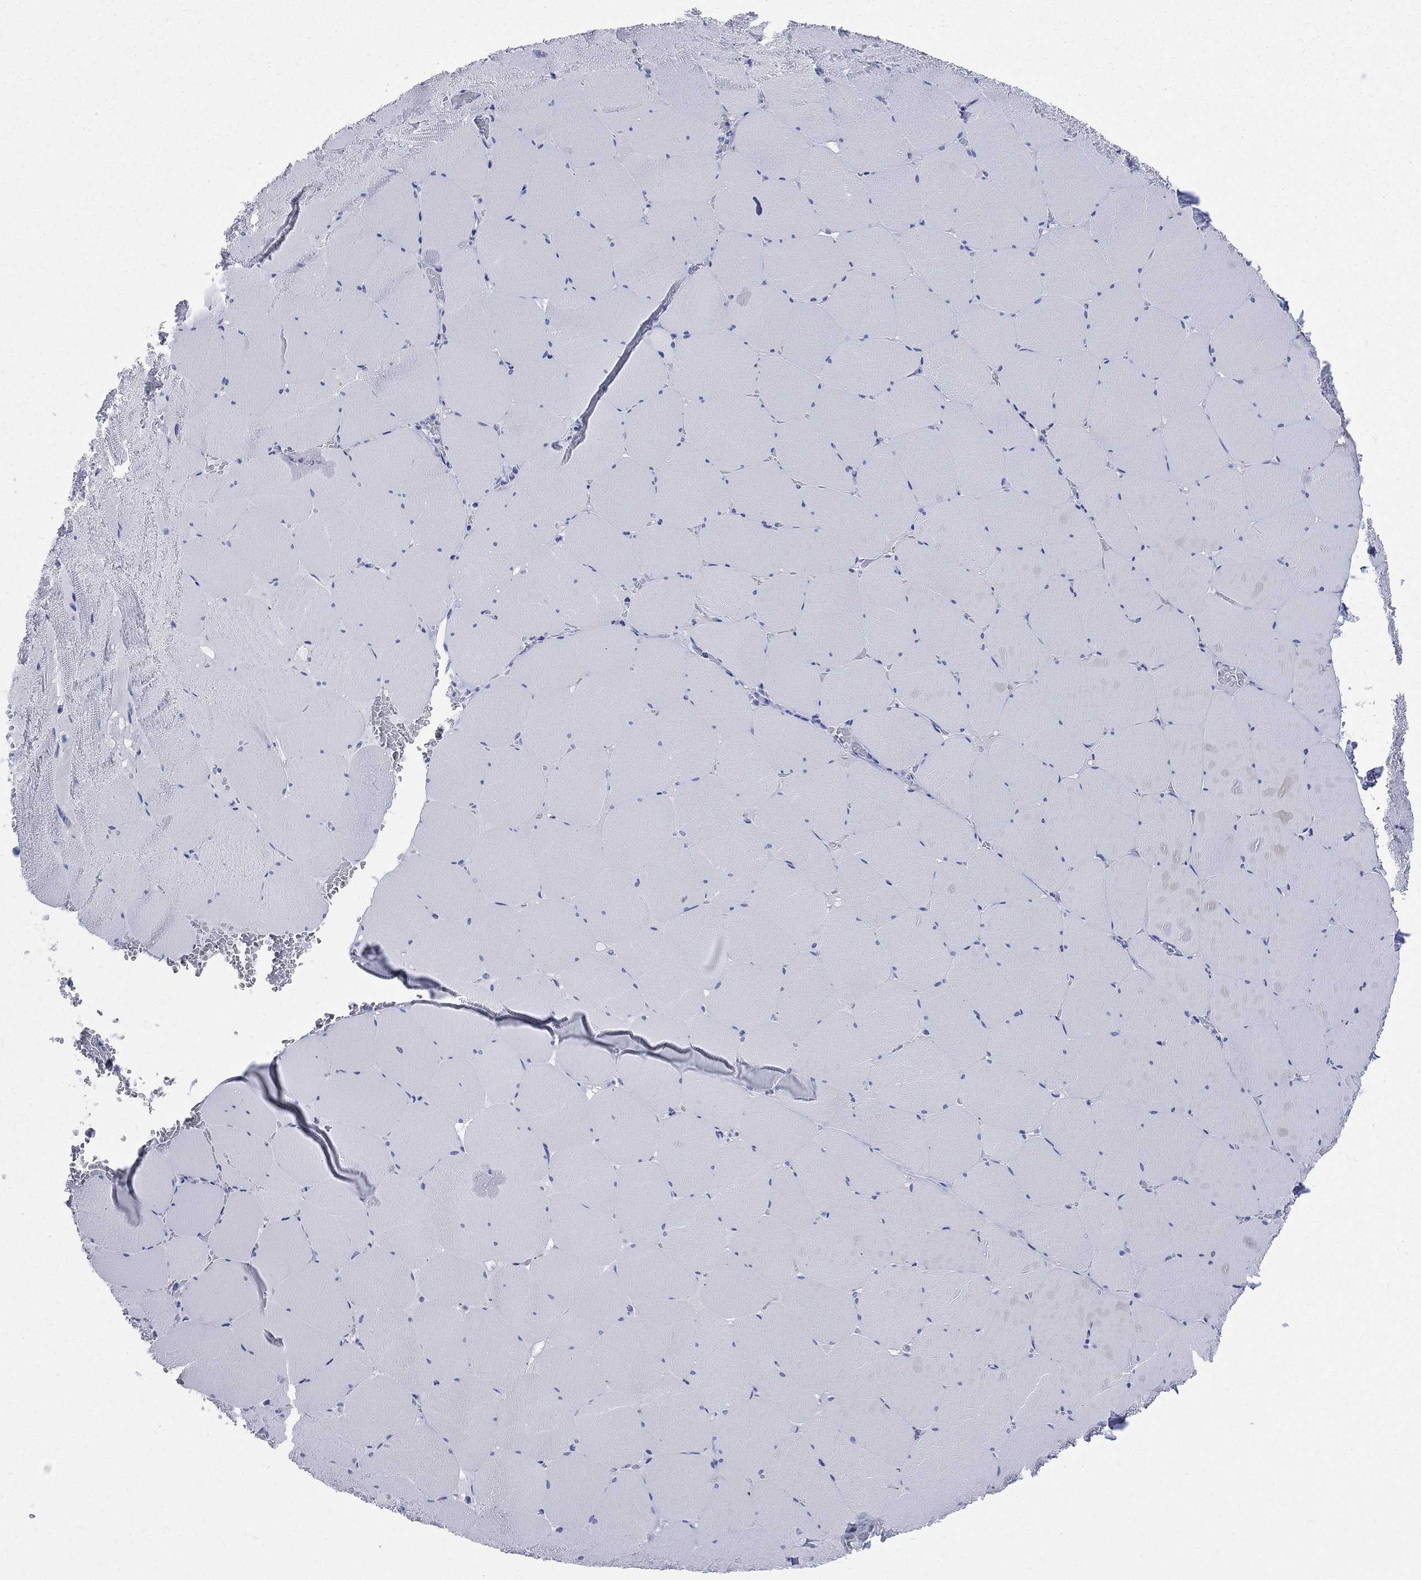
{"staining": {"intensity": "negative", "quantity": "none", "location": "none"}, "tissue": "skeletal muscle", "cell_type": "Myocytes", "image_type": "normal", "snomed": [{"axis": "morphology", "description": "Normal tissue, NOS"}, {"axis": "morphology", "description": "Malignant melanoma, Metastatic site"}, {"axis": "topography", "description": "Skeletal muscle"}], "caption": "IHC micrograph of unremarkable skeletal muscle: skeletal muscle stained with DAB exhibits no significant protein staining in myocytes.", "gene": "SYP", "patient": {"sex": "male", "age": 50}}